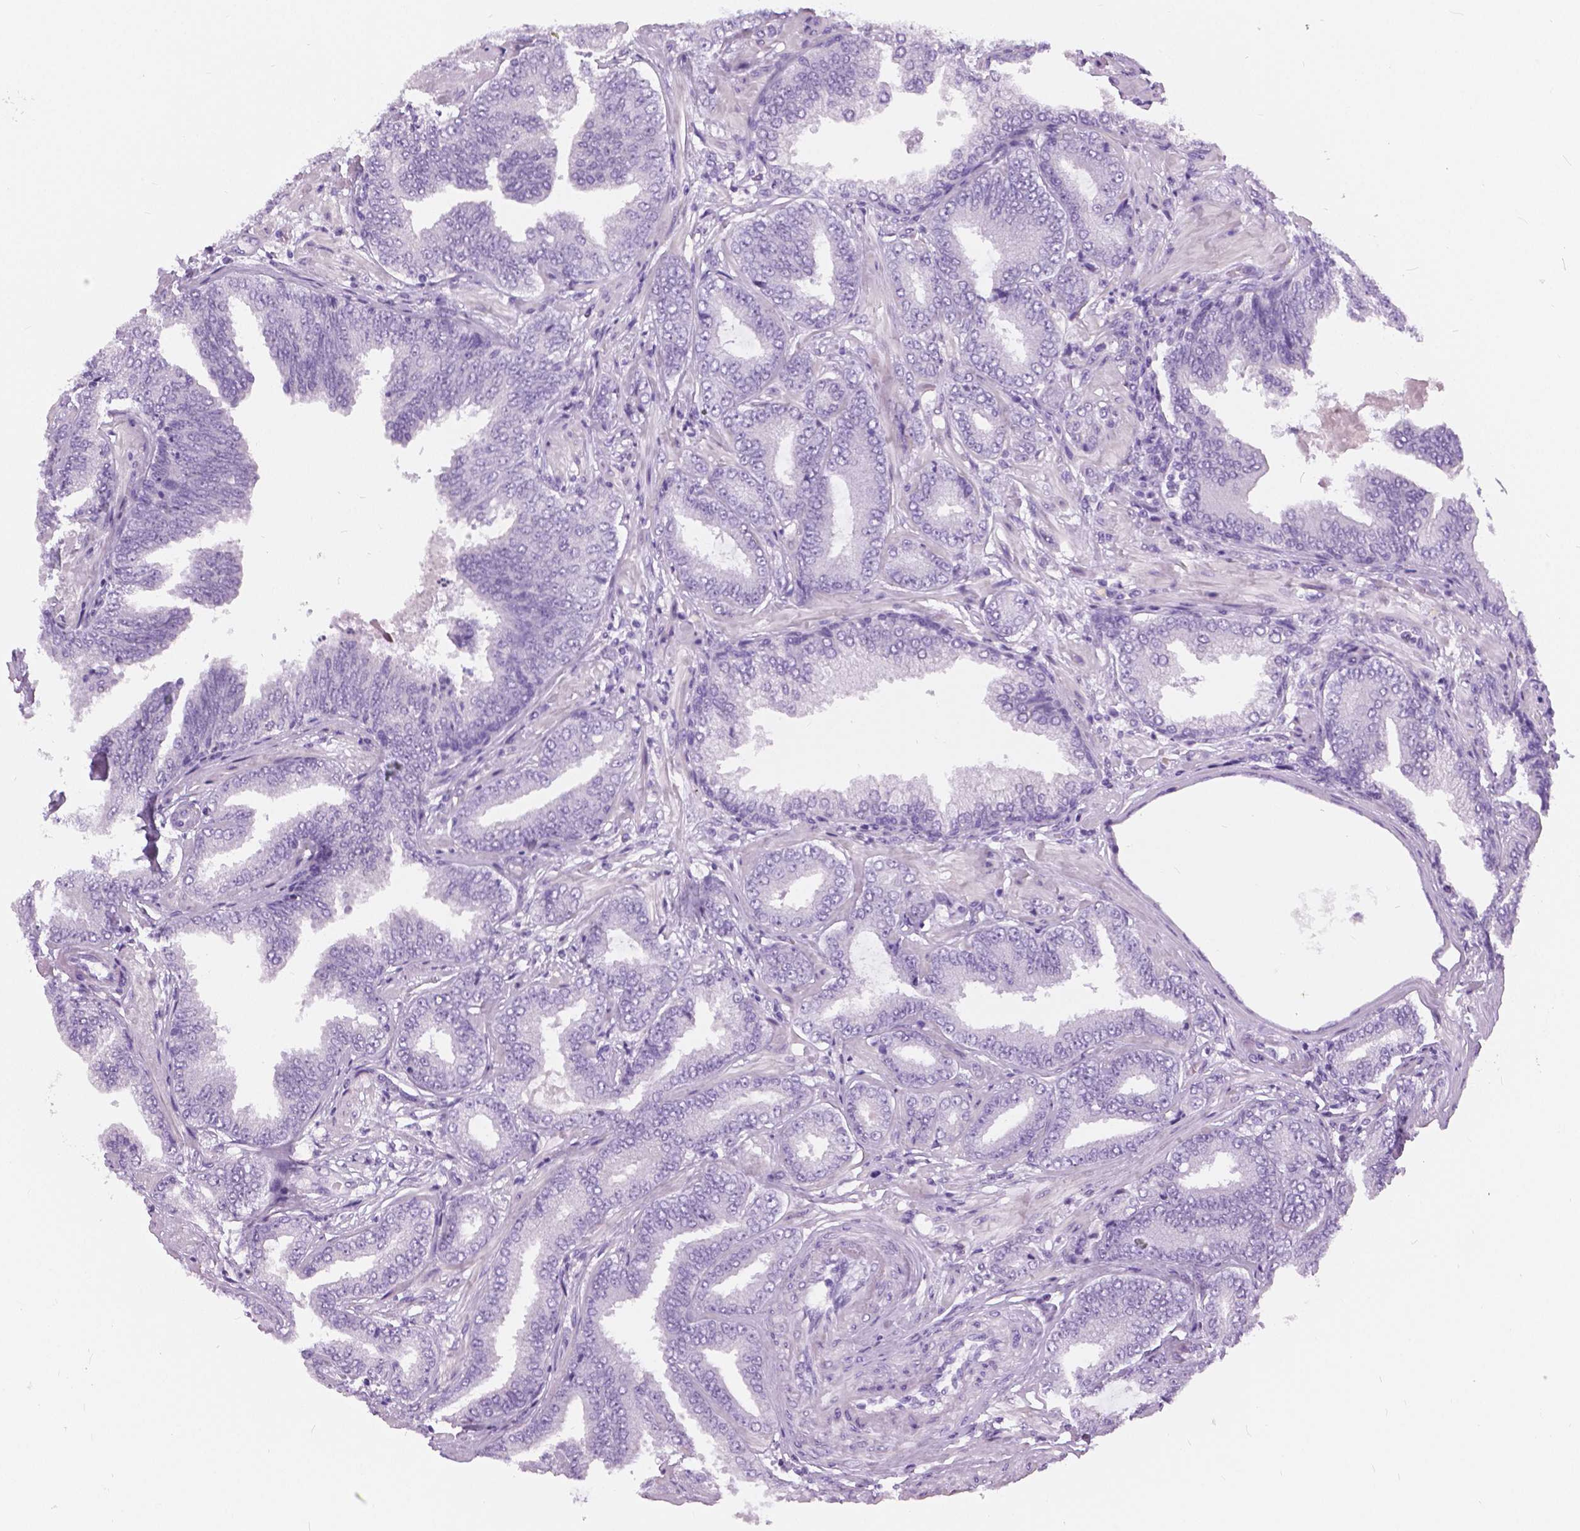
{"staining": {"intensity": "negative", "quantity": "none", "location": "none"}, "tissue": "prostate cancer", "cell_type": "Tumor cells", "image_type": "cancer", "snomed": [{"axis": "morphology", "description": "Adenocarcinoma, Low grade"}, {"axis": "topography", "description": "Prostate"}], "caption": "This is an immunohistochemistry (IHC) histopathology image of adenocarcinoma (low-grade) (prostate). There is no positivity in tumor cells.", "gene": "MYOM1", "patient": {"sex": "male", "age": 55}}